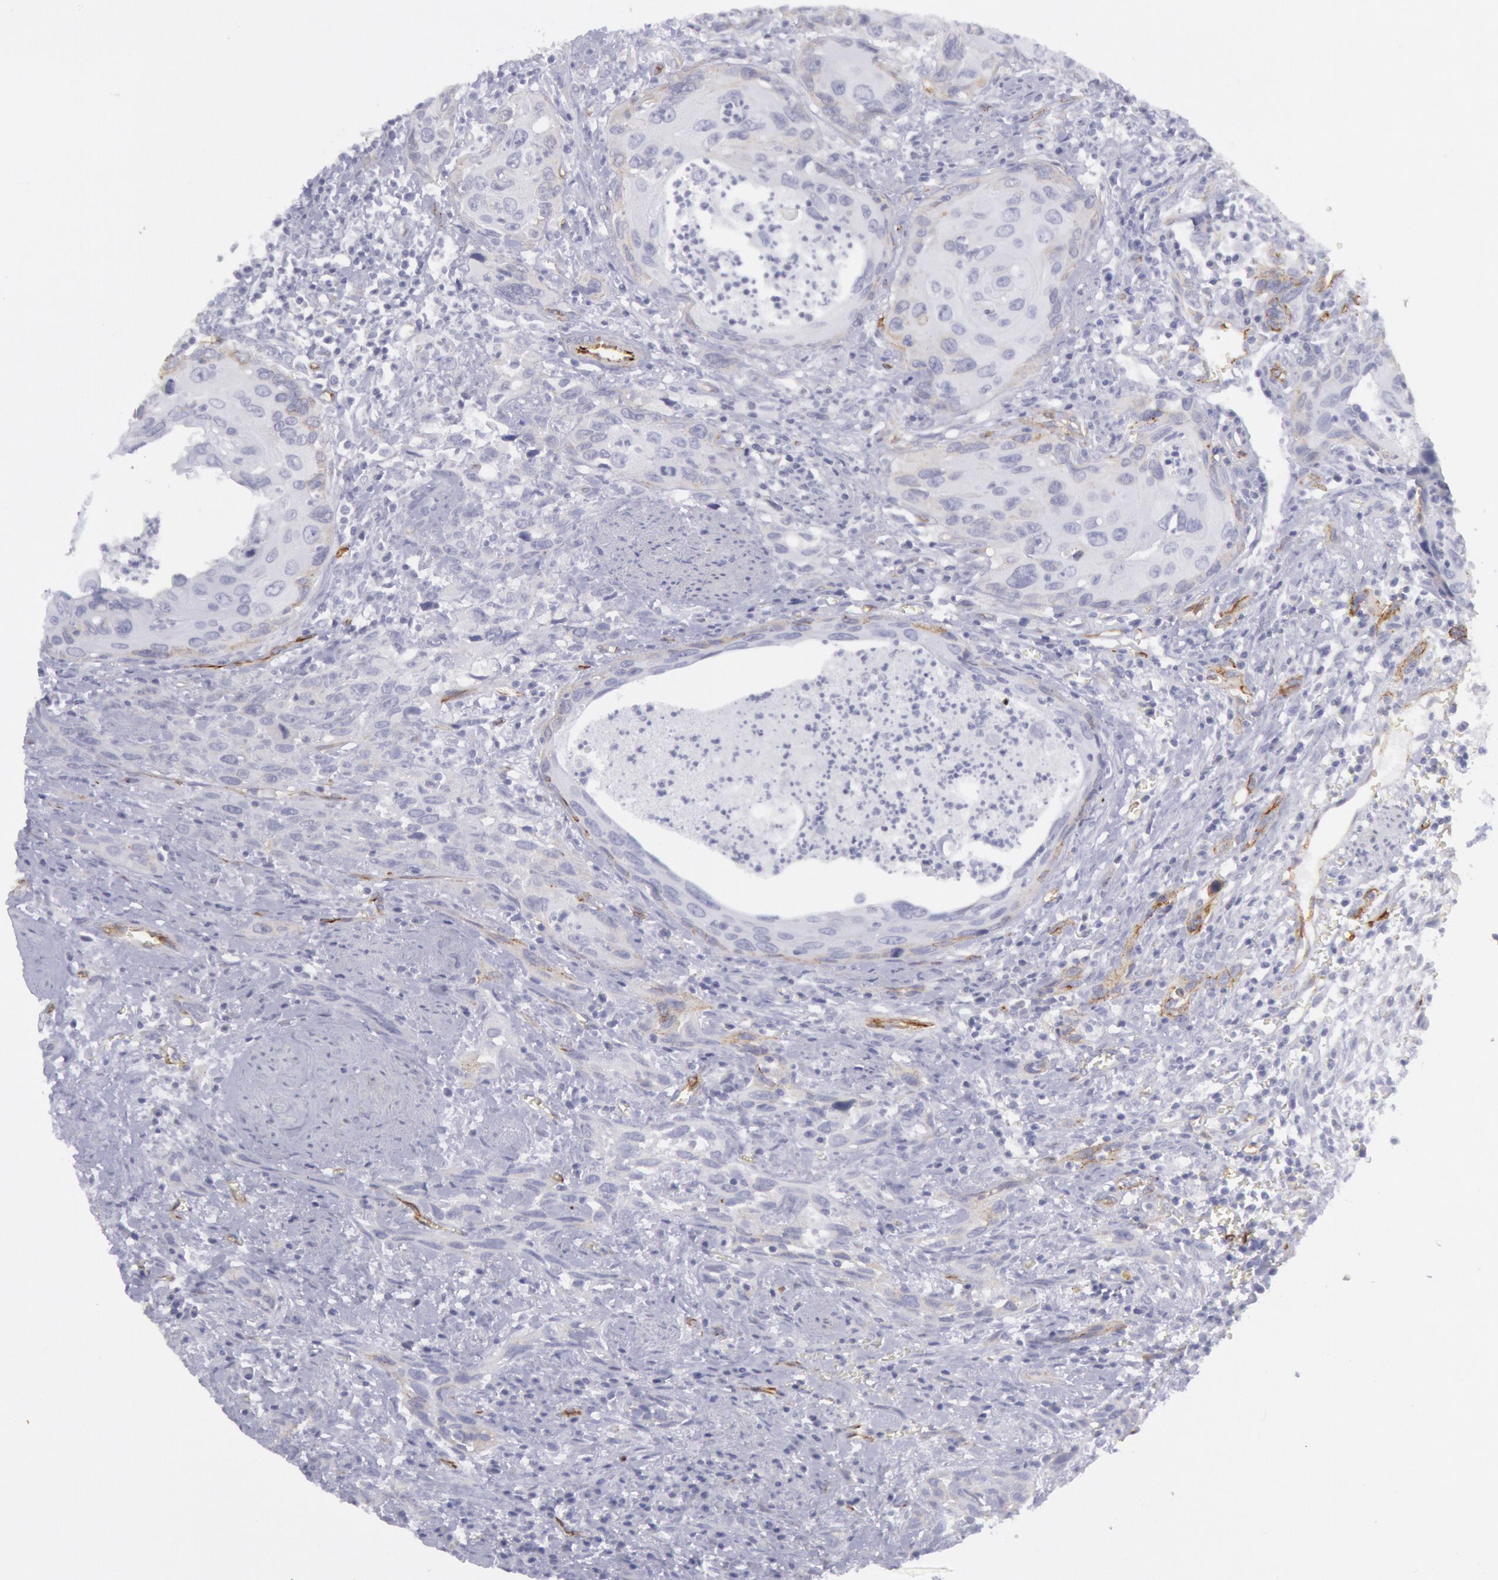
{"staining": {"intensity": "negative", "quantity": "none", "location": "none"}, "tissue": "urothelial cancer", "cell_type": "Tumor cells", "image_type": "cancer", "snomed": [{"axis": "morphology", "description": "Urothelial carcinoma, High grade"}, {"axis": "topography", "description": "Urinary bladder"}], "caption": "High power microscopy image of an immunohistochemistry photomicrograph of urothelial cancer, revealing no significant expression in tumor cells. (Stains: DAB immunohistochemistry with hematoxylin counter stain, Microscopy: brightfield microscopy at high magnification).", "gene": "CDH13", "patient": {"sex": "male", "age": 71}}